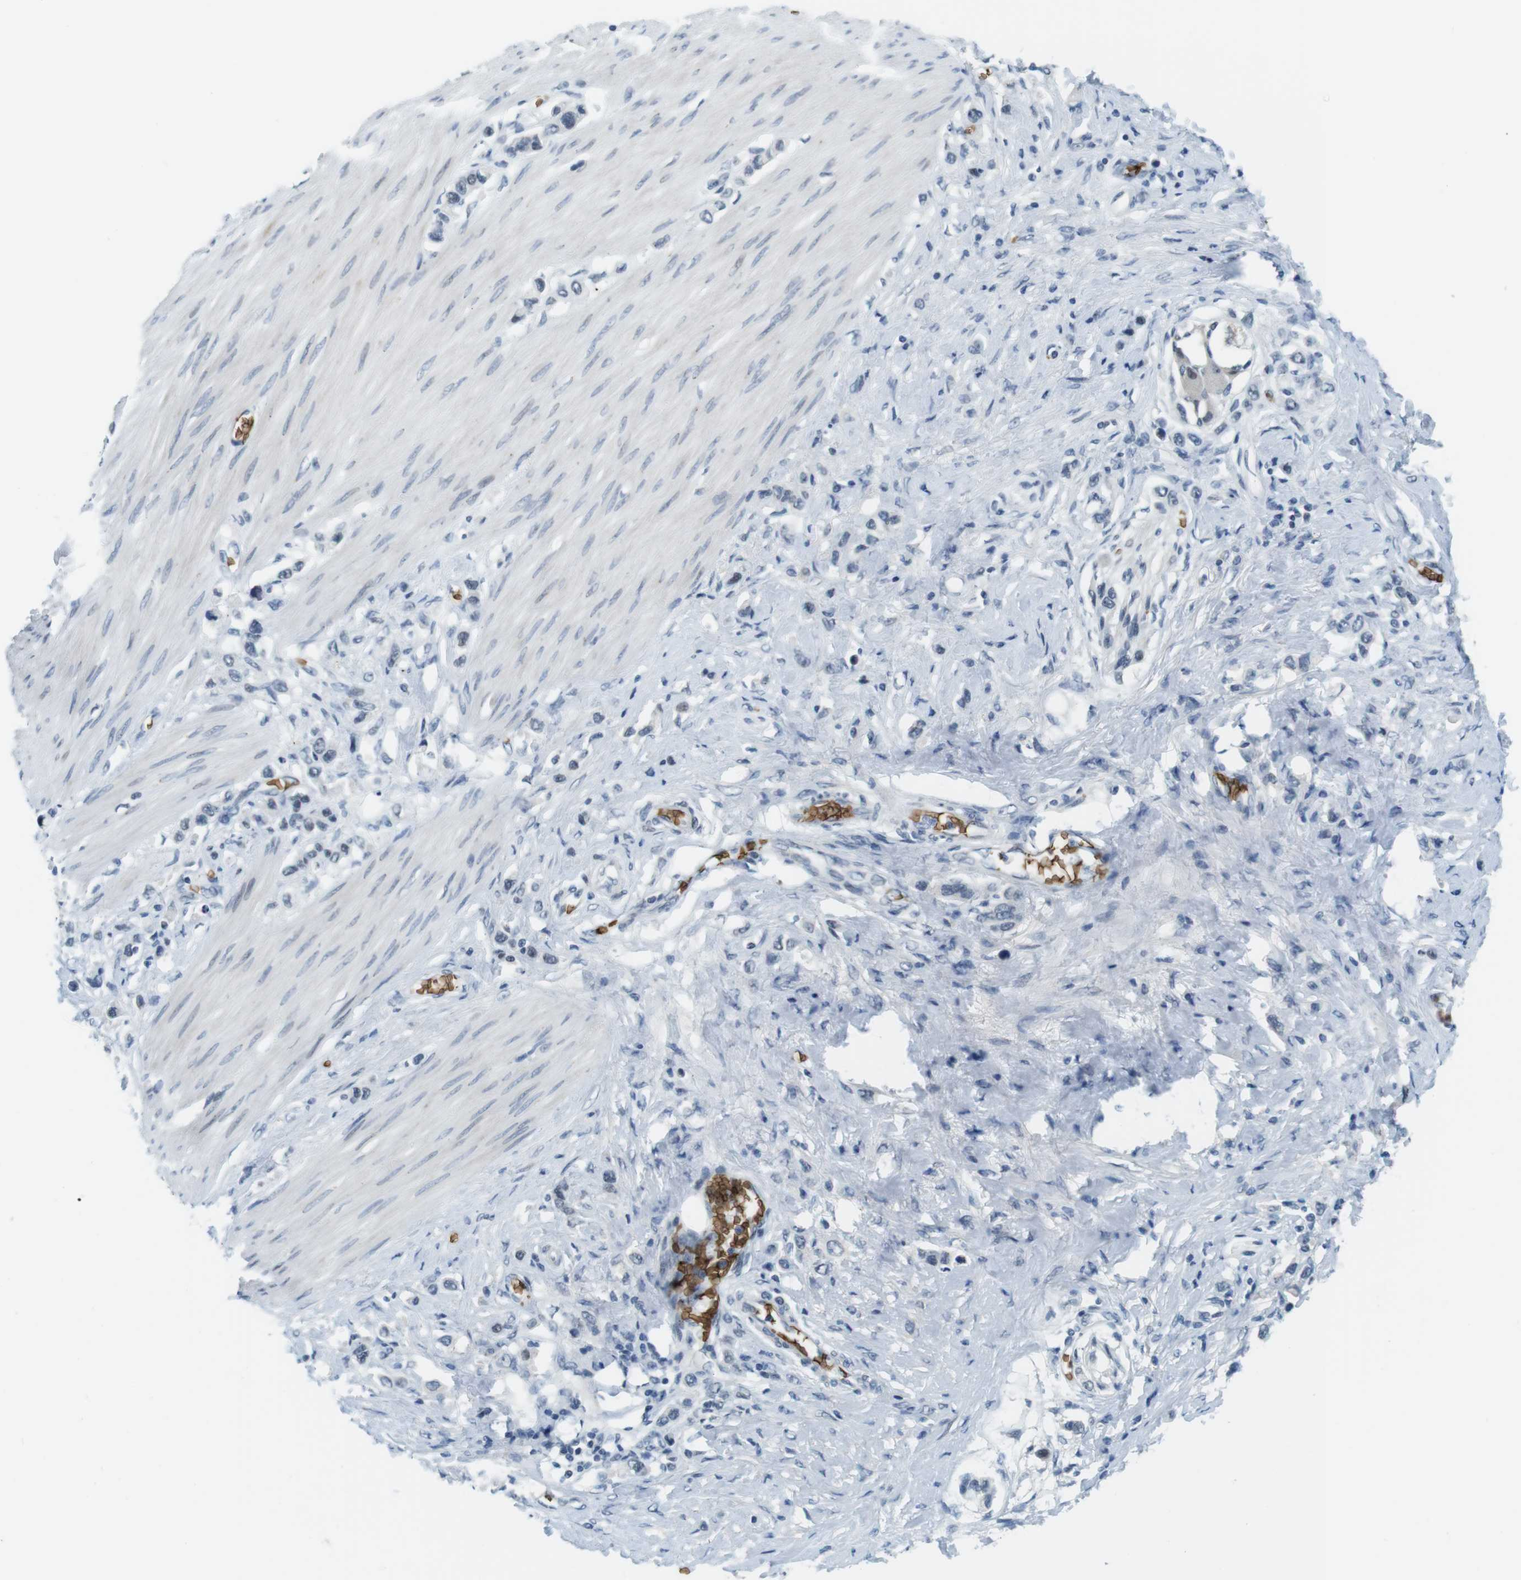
{"staining": {"intensity": "negative", "quantity": "none", "location": "none"}, "tissue": "stomach cancer", "cell_type": "Tumor cells", "image_type": "cancer", "snomed": [{"axis": "morphology", "description": "Adenocarcinoma, NOS"}, {"axis": "topography", "description": "Stomach"}], "caption": "The photomicrograph demonstrates no significant positivity in tumor cells of adenocarcinoma (stomach).", "gene": "SLC4A1", "patient": {"sex": "female", "age": 65}}